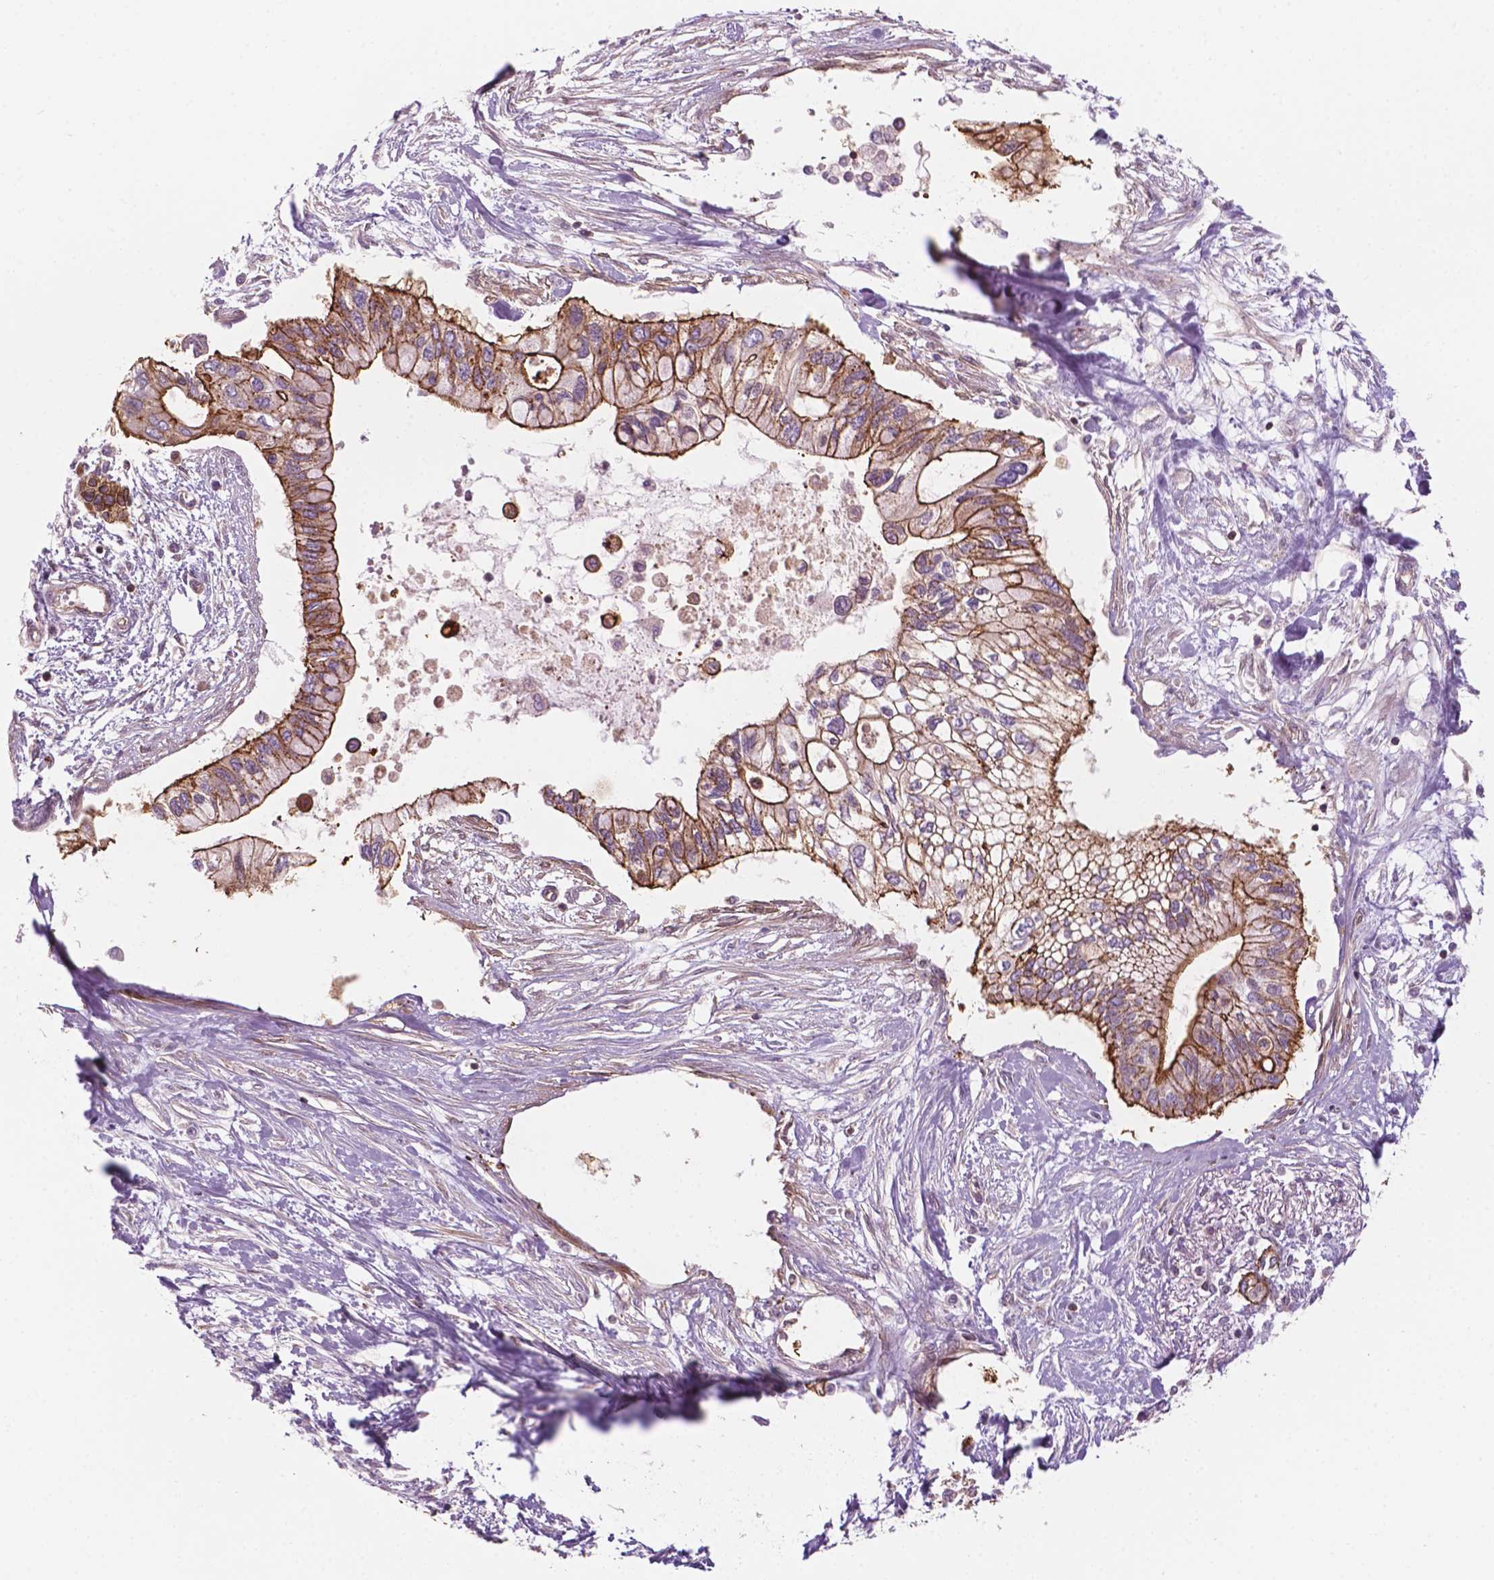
{"staining": {"intensity": "strong", "quantity": ">75%", "location": "cytoplasmic/membranous"}, "tissue": "pancreatic cancer", "cell_type": "Tumor cells", "image_type": "cancer", "snomed": [{"axis": "morphology", "description": "Adenocarcinoma, NOS"}, {"axis": "topography", "description": "Pancreas"}], "caption": "Immunohistochemical staining of pancreatic cancer reveals high levels of strong cytoplasmic/membranous protein staining in about >75% of tumor cells.", "gene": "SURF4", "patient": {"sex": "female", "age": 77}}